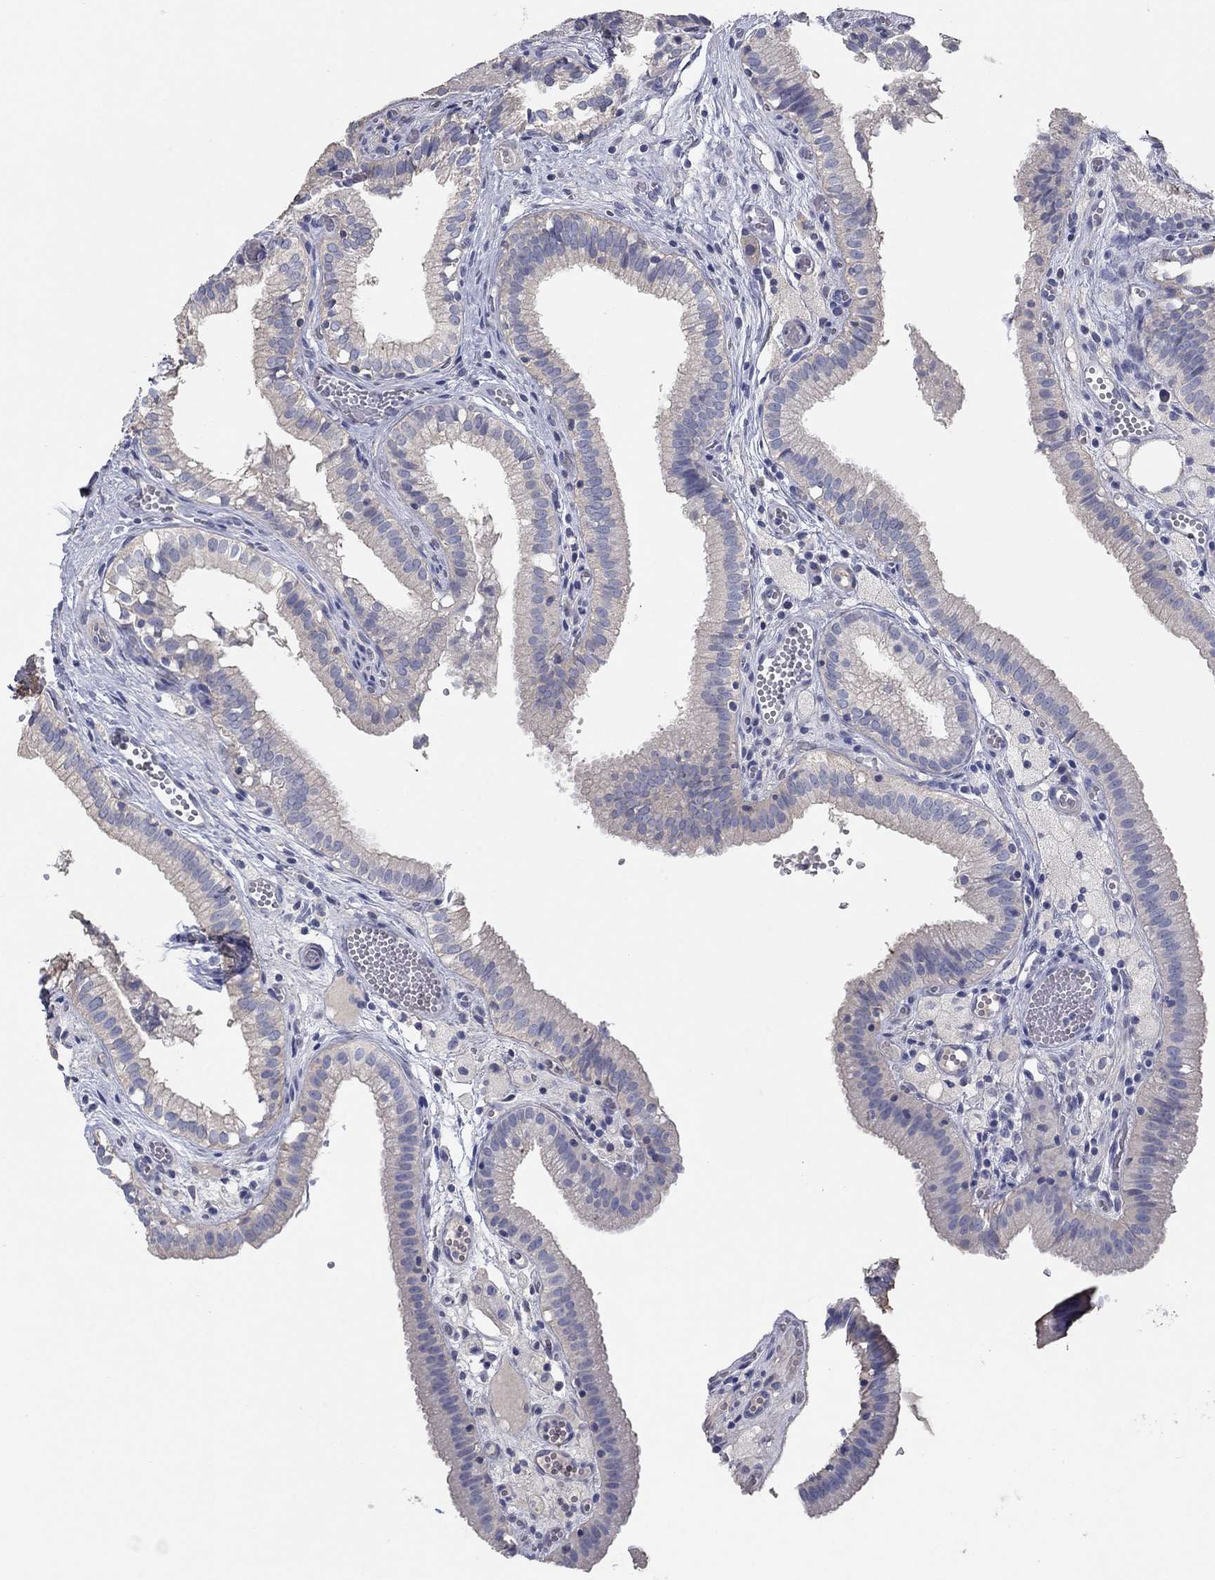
{"staining": {"intensity": "weak", "quantity": "<25%", "location": "cytoplasmic/membranous"}, "tissue": "gallbladder", "cell_type": "Glandular cells", "image_type": "normal", "snomed": [{"axis": "morphology", "description": "Normal tissue, NOS"}, {"axis": "topography", "description": "Gallbladder"}], "caption": "Immunohistochemical staining of unremarkable gallbladder exhibits no significant expression in glandular cells.", "gene": "APOC3", "patient": {"sex": "female", "age": 24}}